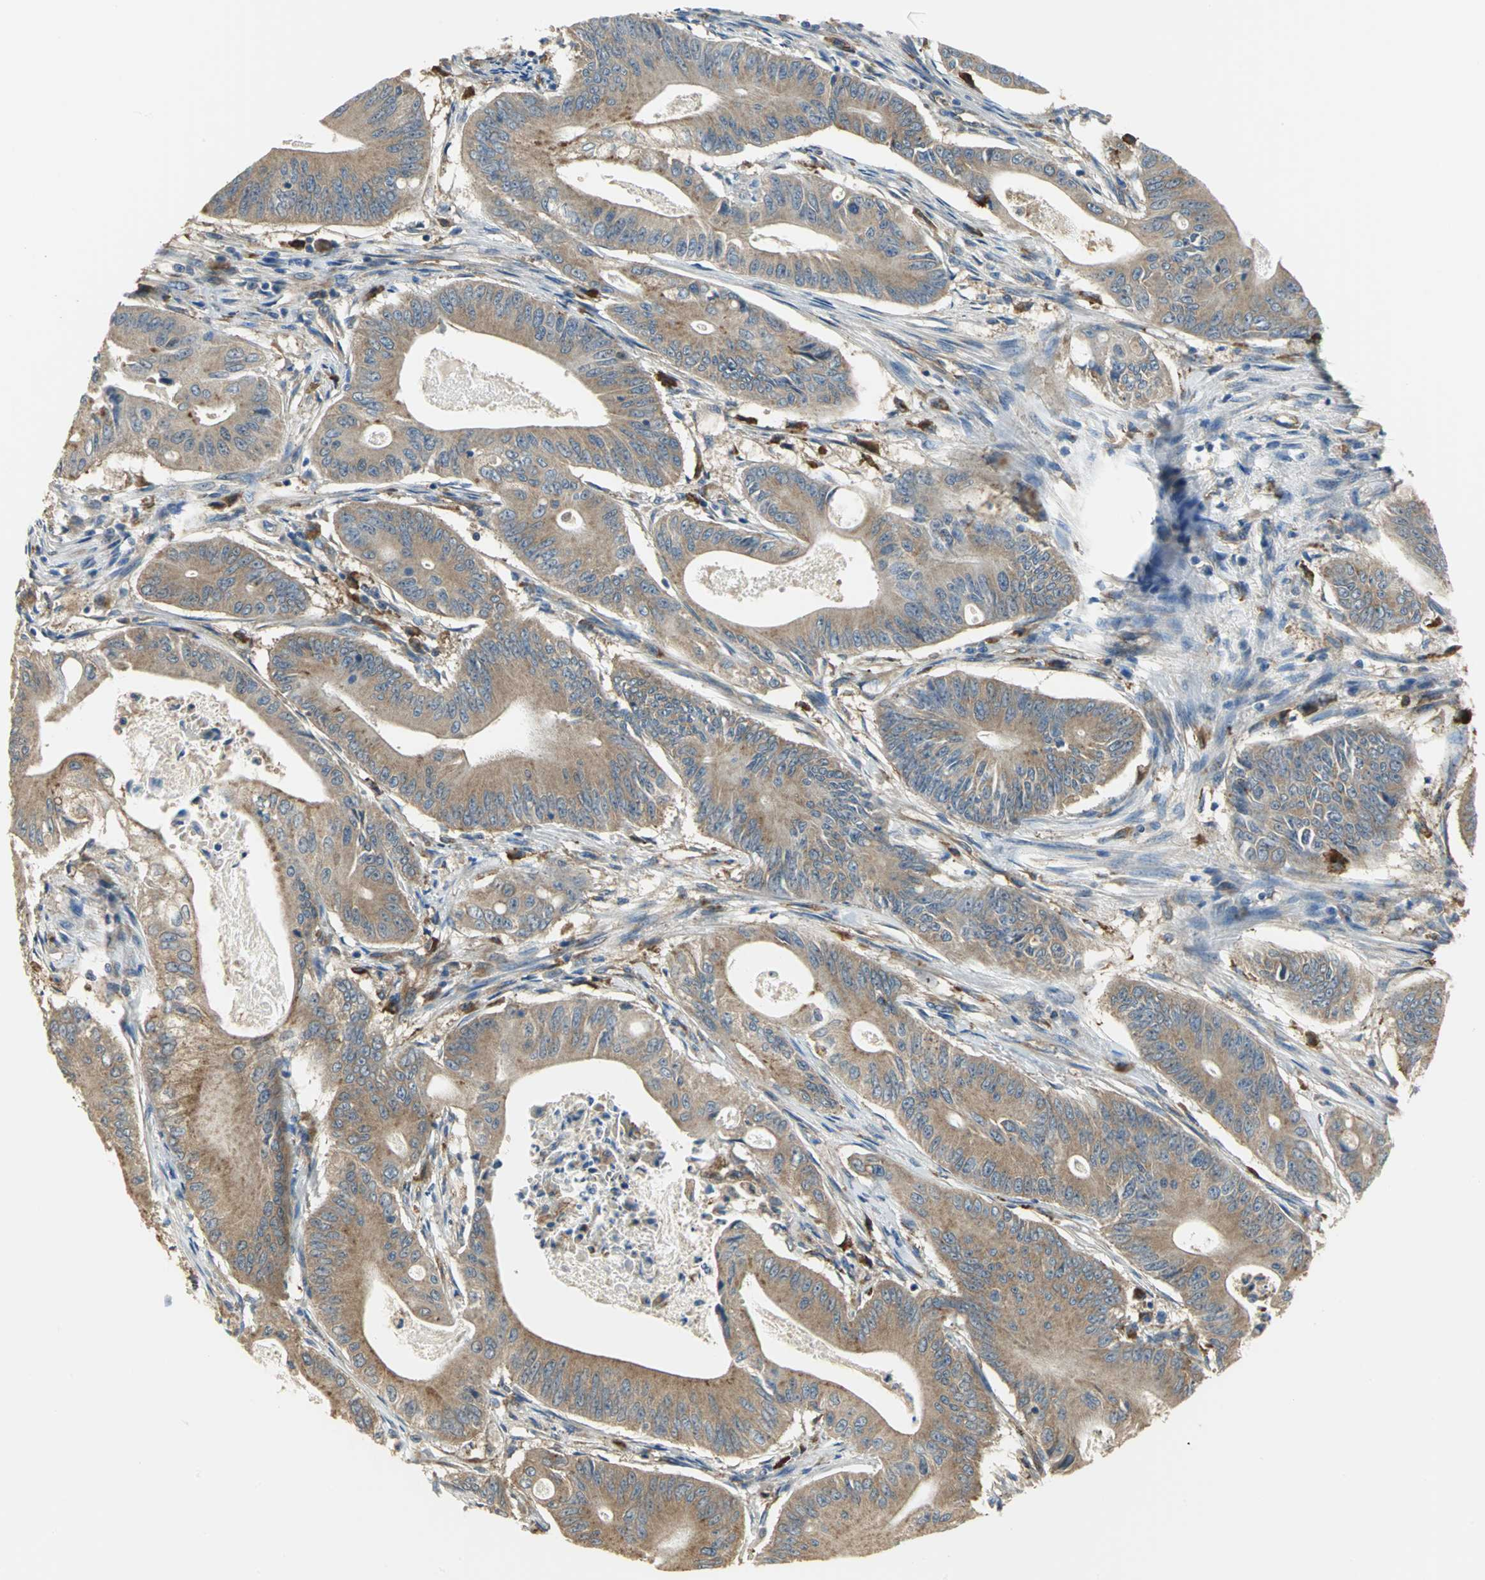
{"staining": {"intensity": "weak", "quantity": "25%-75%", "location": "cytoplasmic/membranous"}, "tissue": "pancreatic cancer", "cell_type": "Tumor cells", "image_type": "cancer", "snomed": [{"axis": "morphology", "description": "Normal tissue, NOS"}, {"axis": "topography", "description": "Lymph node"}], "caption": "A histopathology image showing weak cytoplasmic/membranous positivity in approximately 25%-75% of tumor cells in pancreatic cancer, as visualized by brown immunohistochemical staining.", "gene": "DIAPH2", "patient": {"sex": "male", "age": 62}}